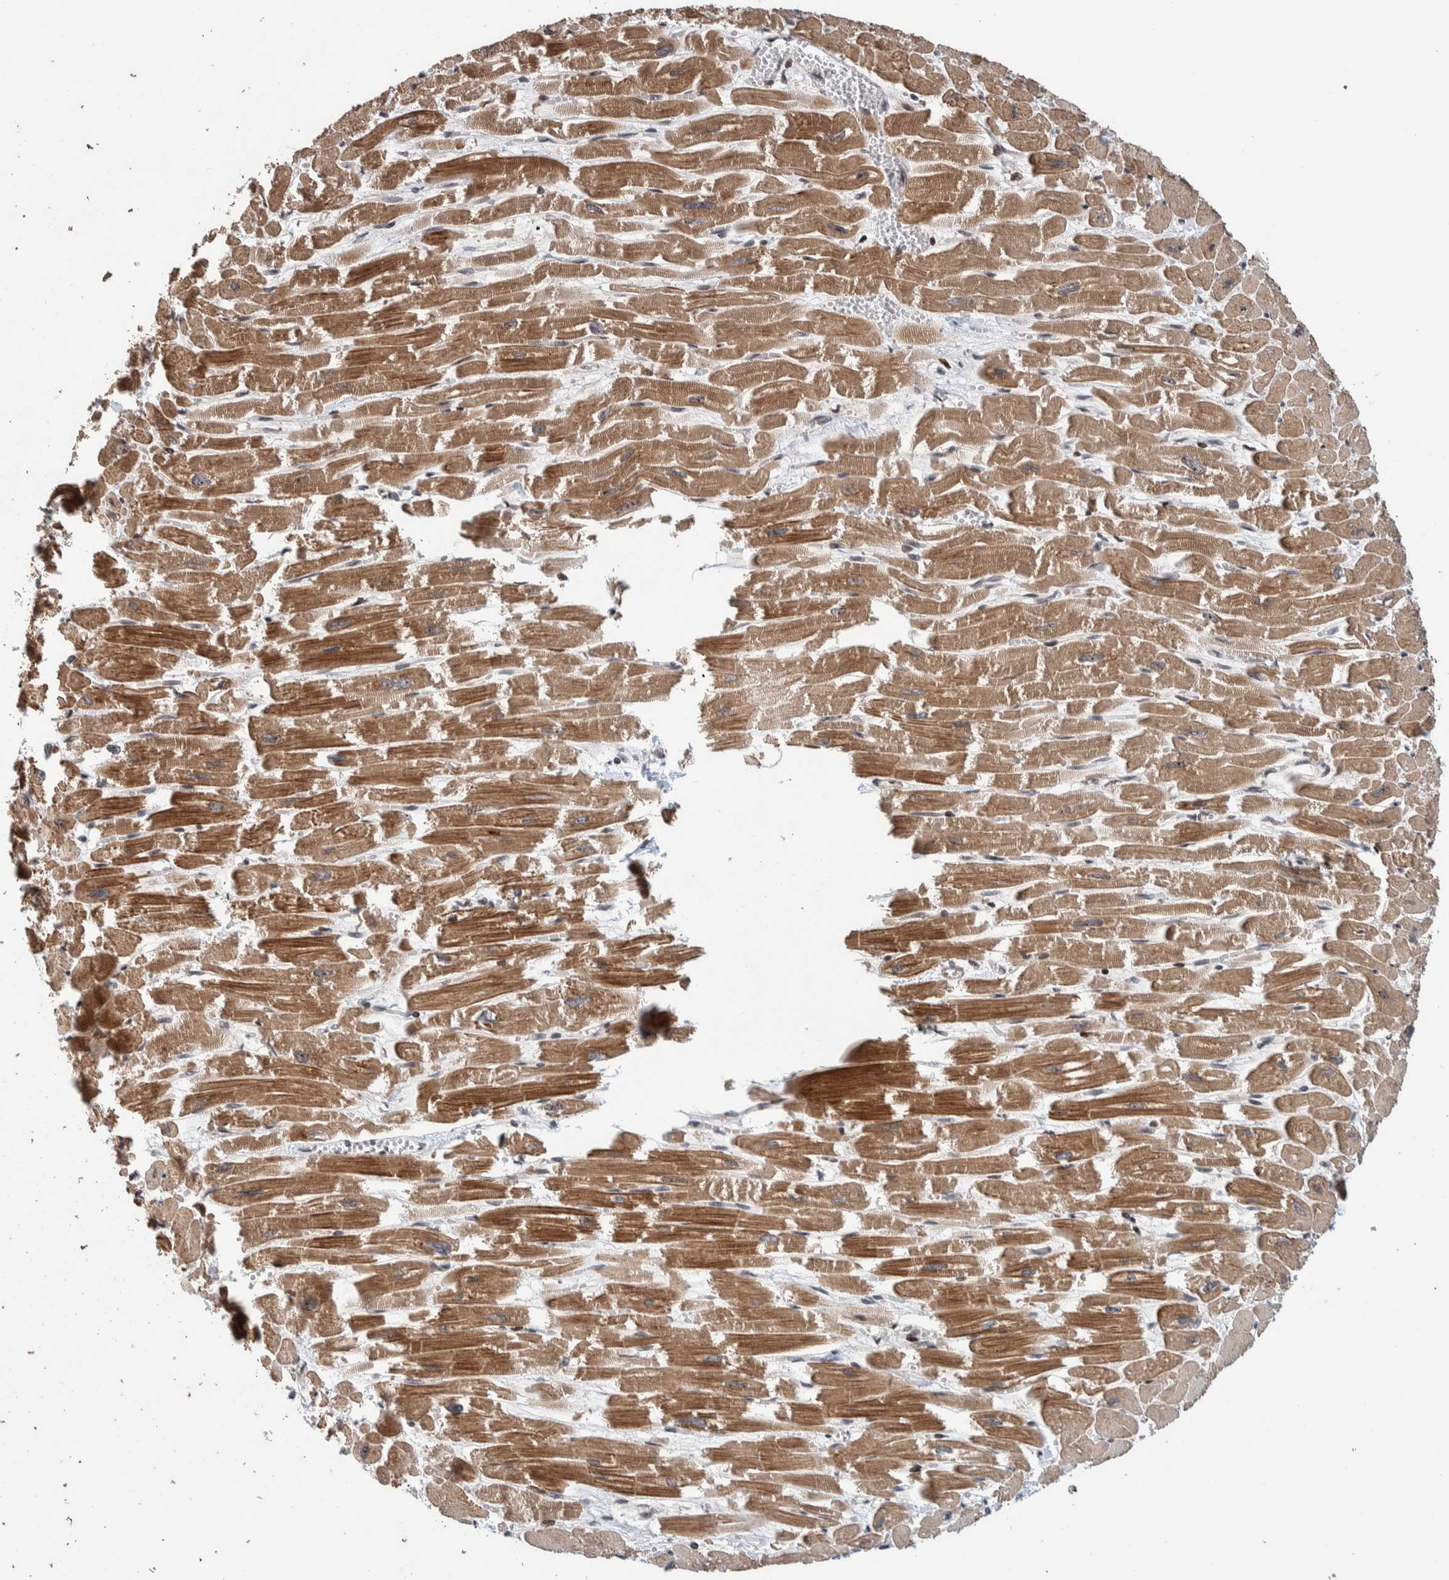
{"staining": {"intensity": "strong", "quantity": ">75%", "location": "cytoplasmic/membranous"}, "tissue": "heart muscle", "cell_type": "Cardiomyocytes", "image_type": "normal", "snomed": [{"axis": "morphology", "description": "Normal tissue, NOS"}, {"axis": "topography", "description": "Heart"}], "caption": "Strong cytoplasmic/membranous protein expression is identified in approximately >75% of cardiomyocytes in heart muscle.", "gene": "CHD4", "patient": {"sex": "male", "age": 54}}